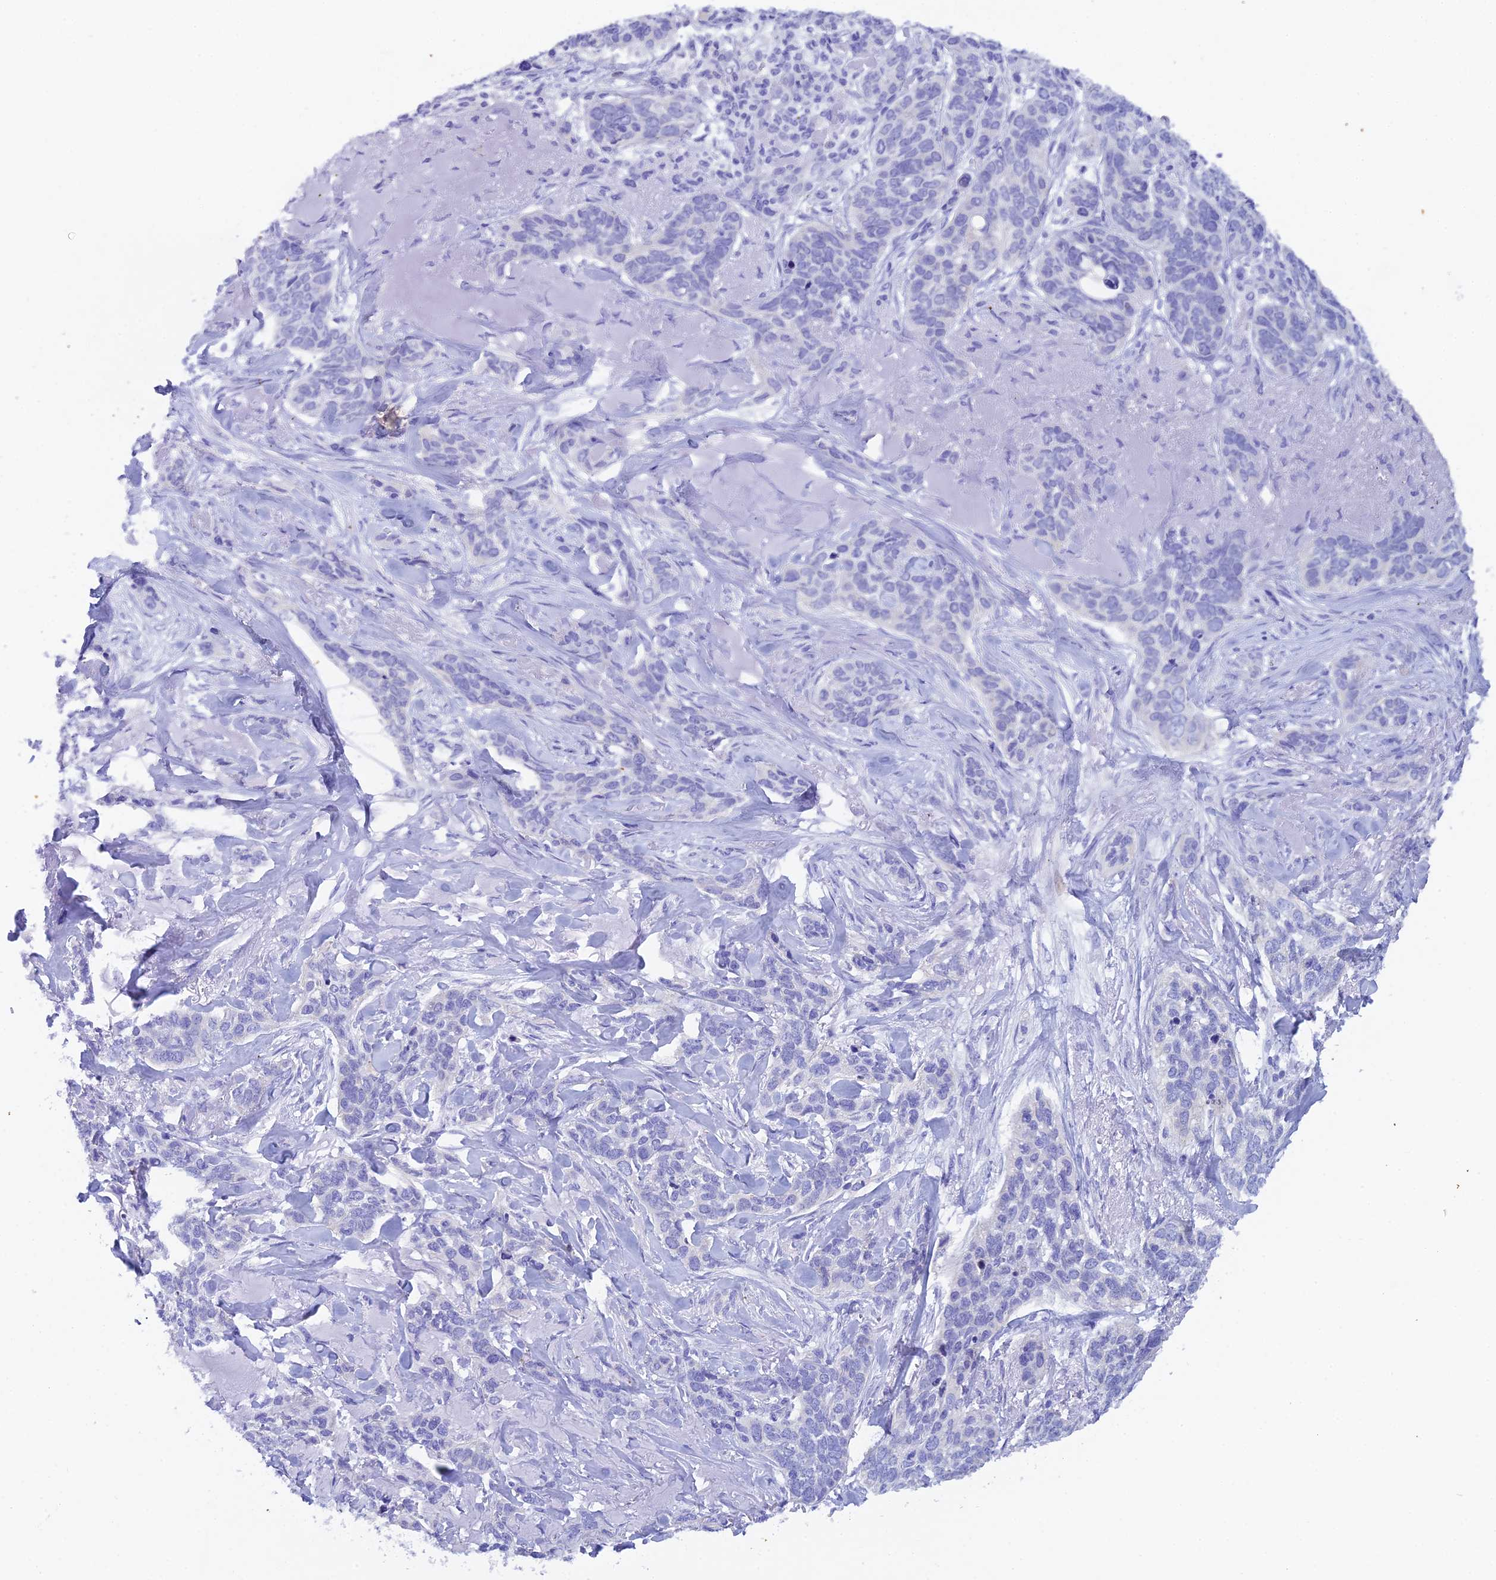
{"staining": {"intensity": "negative", "quantity": "none", "location": "none"}, "tissue": "skin cancer", "cell_type": "Tumor cells", "image_type": "cancer", "snomed": [{"axis": "morphology", "description": "Basal cell carcinoma"}, {"axis": "topography", "description": "Skin"}], "caption": "This is a histopathology image of immunohistochemistry (IHC) staining of basal cell carcinoma (skin), which shows no positivity in tumor cells.", "gene": "REG1A", "patient": {"sex": "male", "age": 86}}